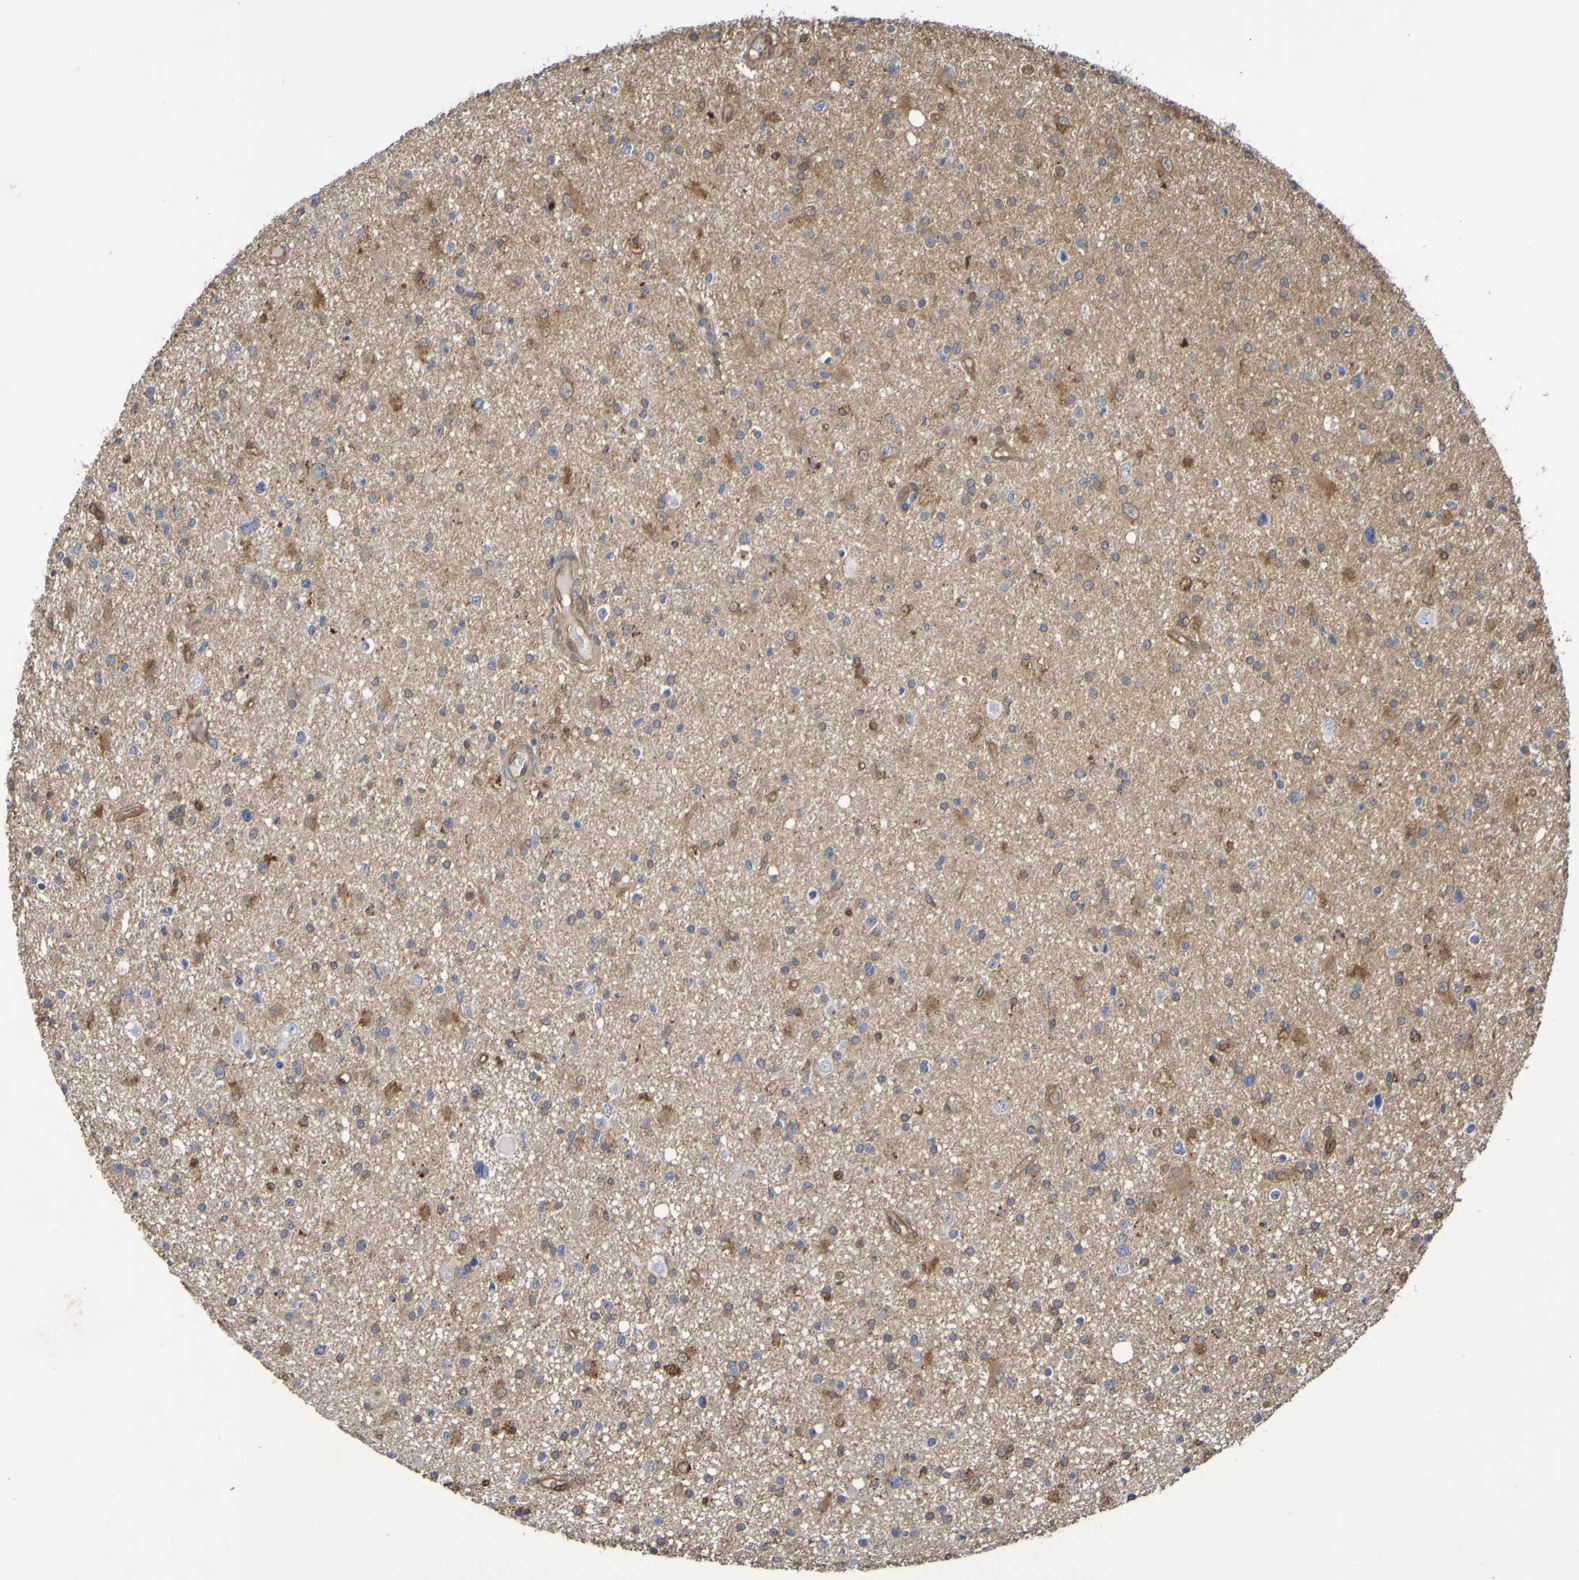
{"staining": {"intensity": "moderate", "quantity": ">75%", "location": "cytoplasmic/membranous"}, "tissue": "glioma", "cell_type": "Tumor cells", "image_type": "cancer", "snomed": [{"axis": "morphology", "description": "Glioma, malignant, High grade"}, {"axis": "topography", "description": "Brain"}], "caption": "Immunohistochemical staining of human malignant glioma (high-grade) exhibits medium levels of moderate cytoplasmic/membranous protein staining in about >75% of tumor cells. (brown staining indicates protein expression, while blue staining denotes nuclei).", "gene": "SERPINB6", "patient": {"sex": "male", "age": 33}}